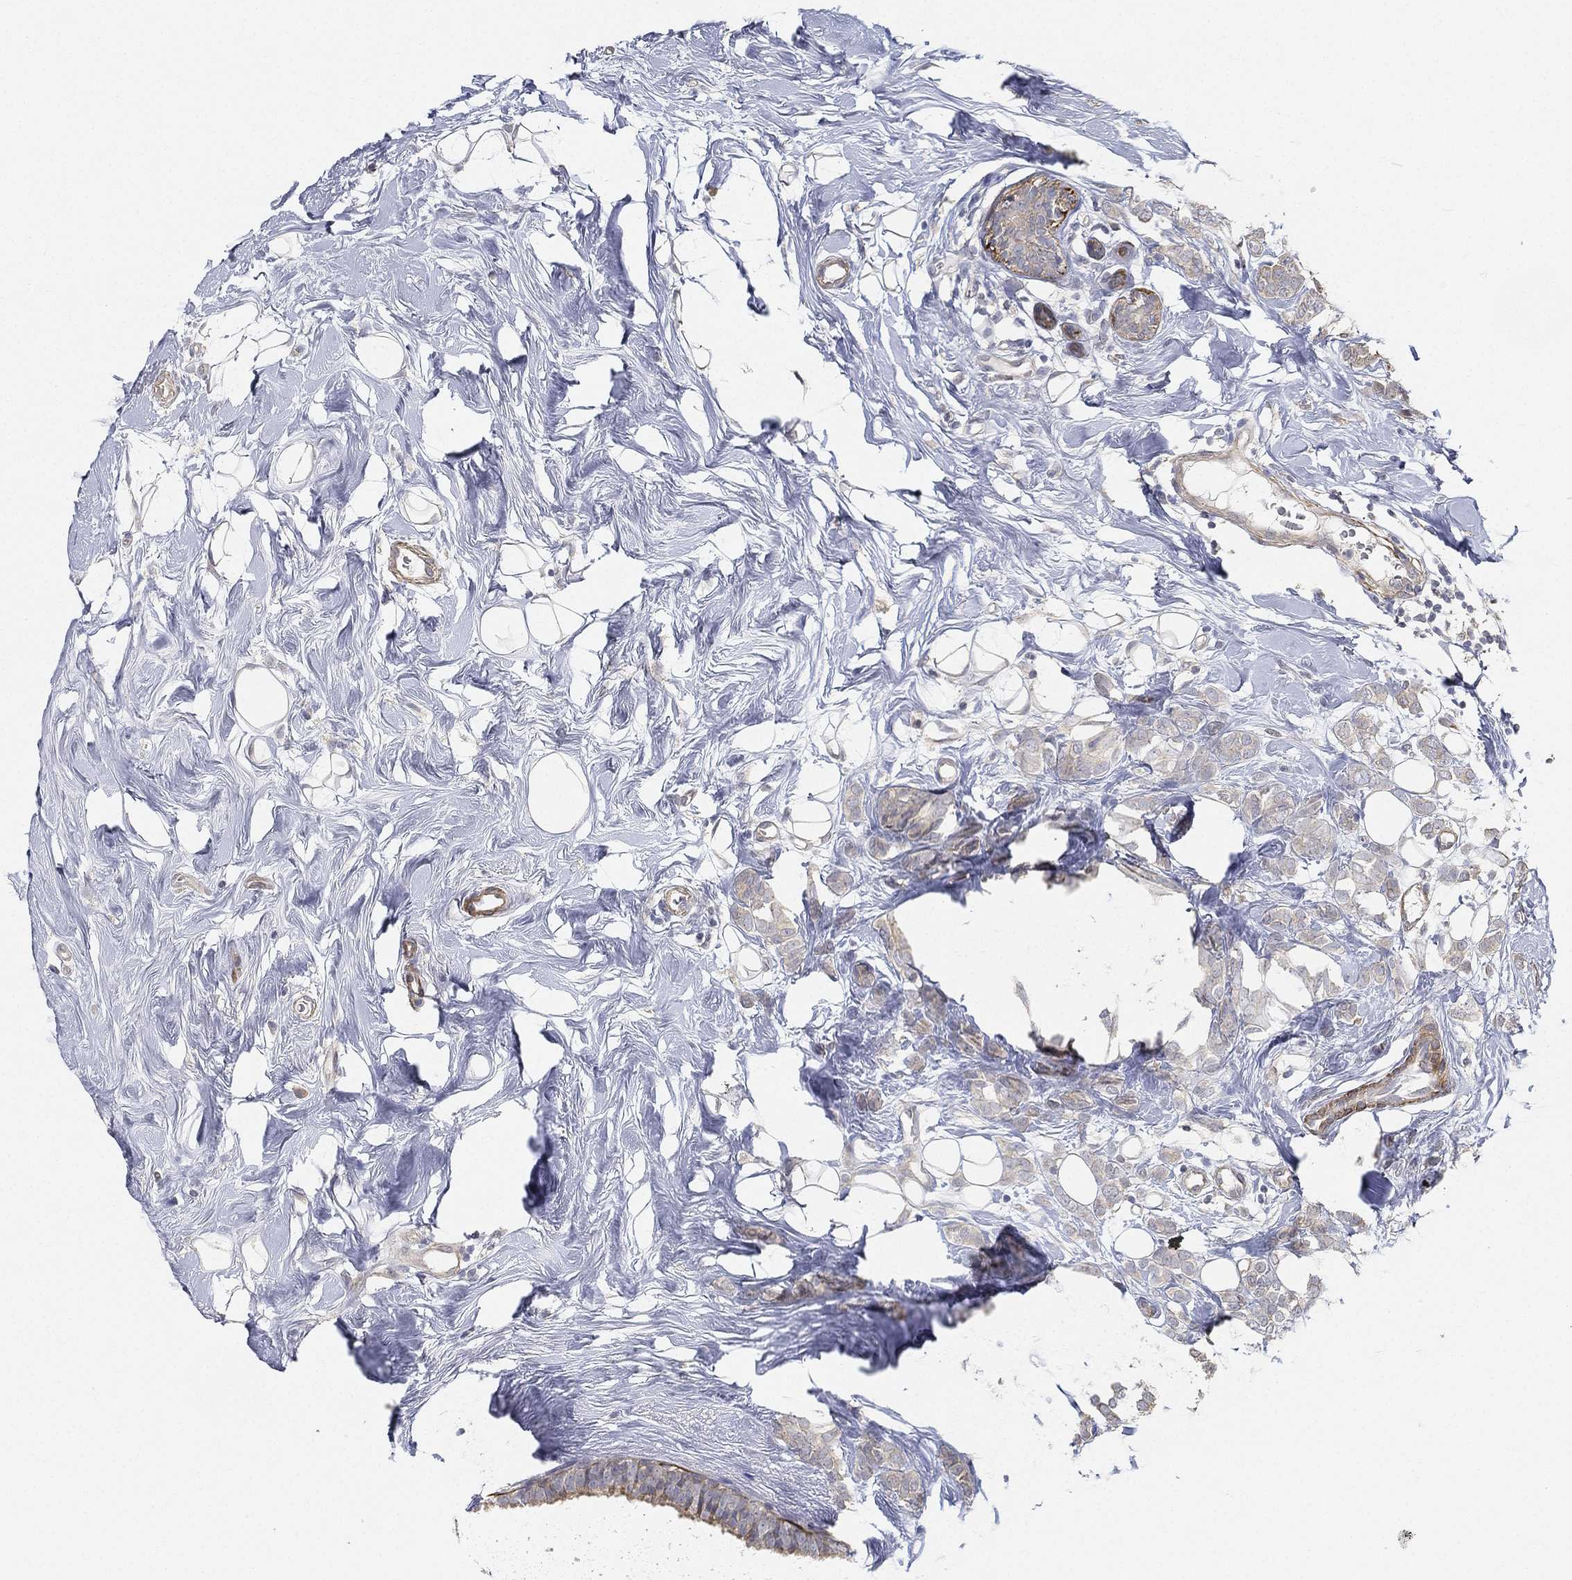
{"staining": {"intensity": "negative", "quantity": "none", "location": "none"}, "tissue": "breast cancer", "cell_type": "Tumor cells", "image_type": "cancer", "snomed": [{"axis": "morphology", "description": "Lobular carcinoma"}, {"axis": "topography", "description": "Breast"}], "caption": "High power microscopy photomicrograph of an immunohistochemistry (IHC) photomicrograph of breast lobular carcinoma, revealing no significant staining in tumor cells.", "gene": "GPR61", "patient": {"sex": "female", "age": 49}}